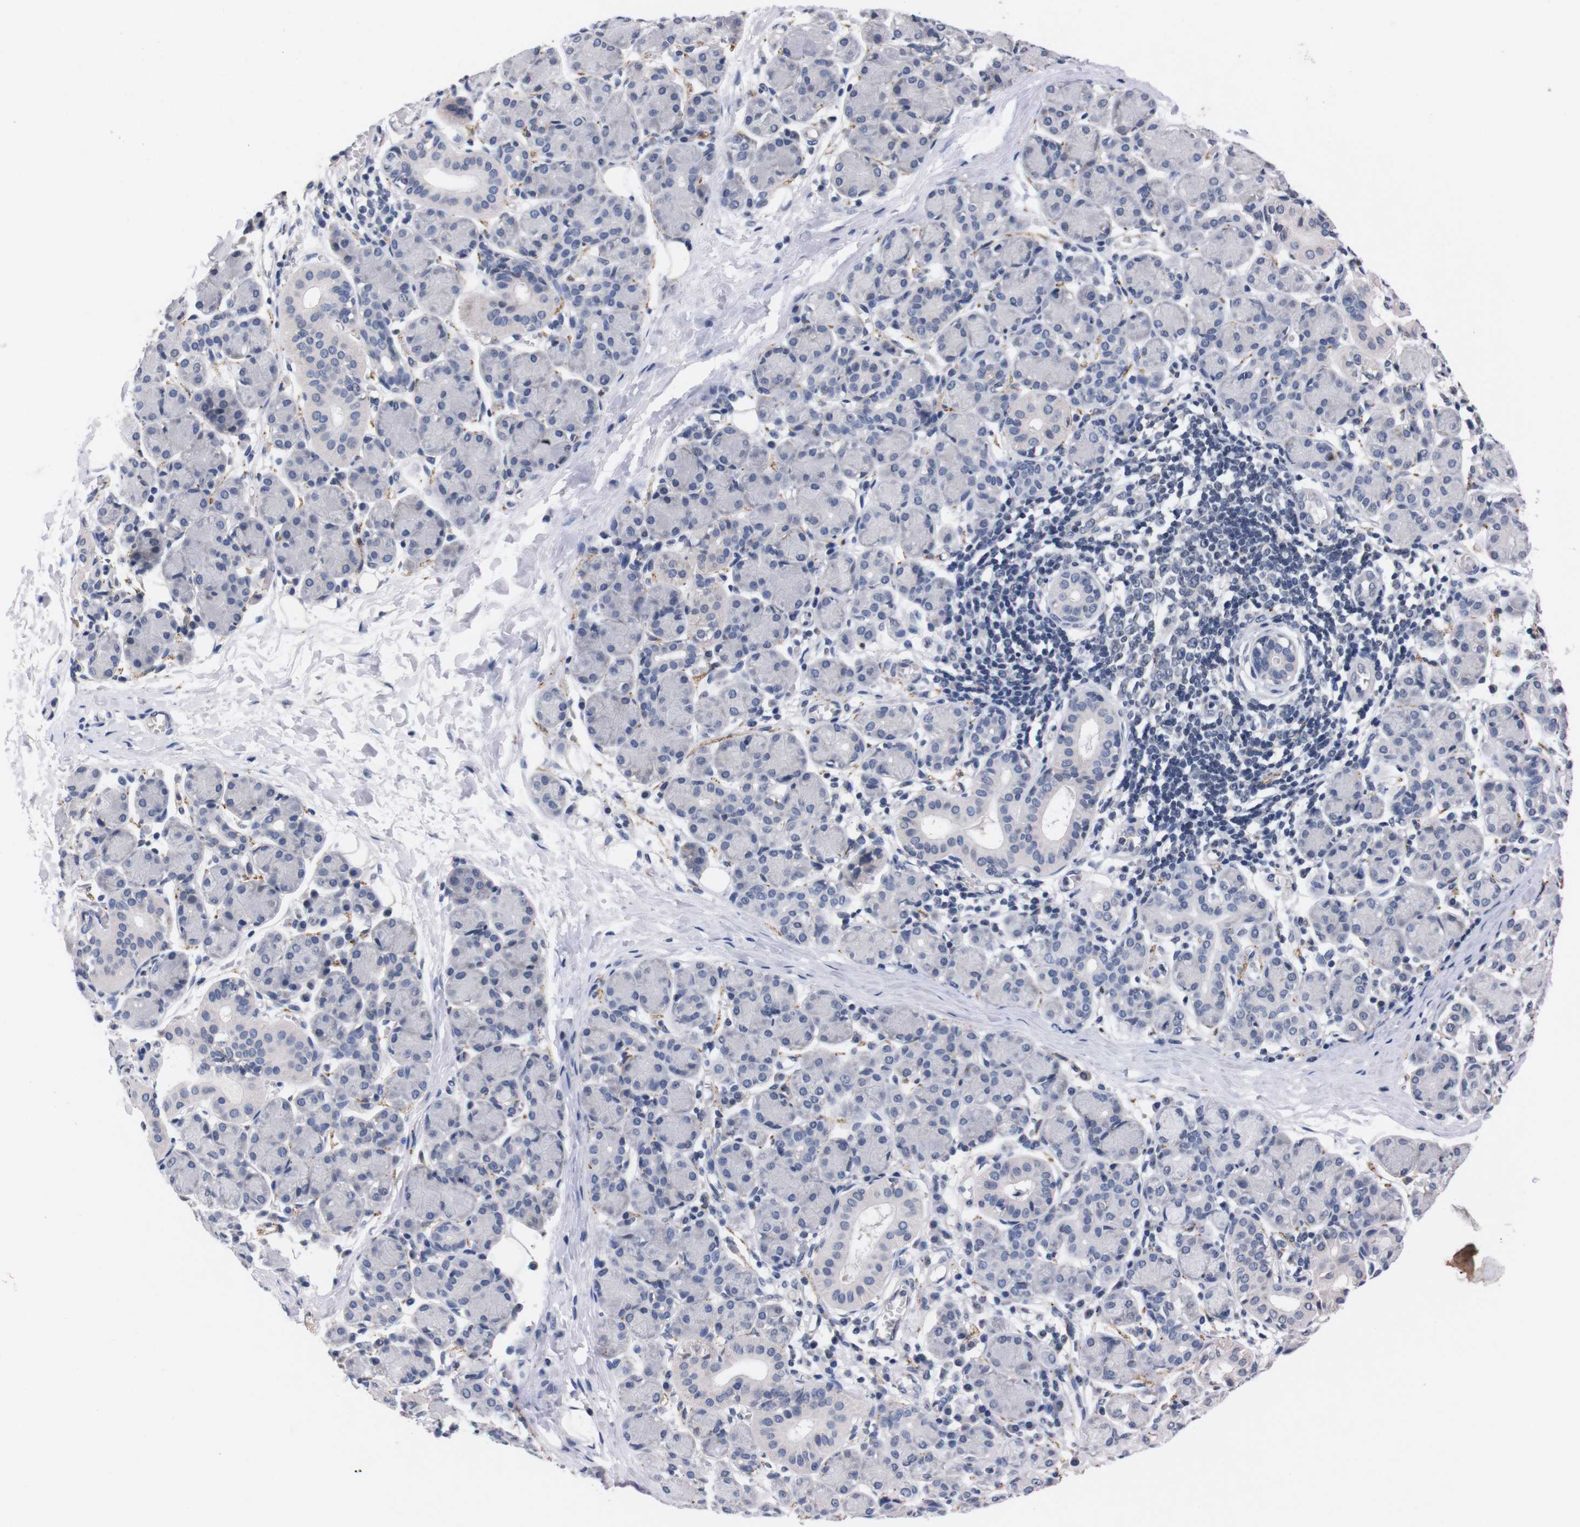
{"staining": {"intensity": "negative", "quantity": "none", "location": "none"}, "tissue": "salivary gland", "cell_type": "Glandular cells", "image_type": "normal", "snomed": [{"axis": "morphology", "description": "Normal tissue, NOS"}, {"axis": "morphology", "description": "Inflammation, NOS"}, {"axis": "topography", "description": "Lymph node"}, {"axis": "topography", "description": "Salivary gland"}], "caption": "This is an IHC micrograph of normal human salivary gland. There is no positivity in glandular cells.", "gene": "TNFRSF21", "patient": {"sex": "male", "age": 3}}